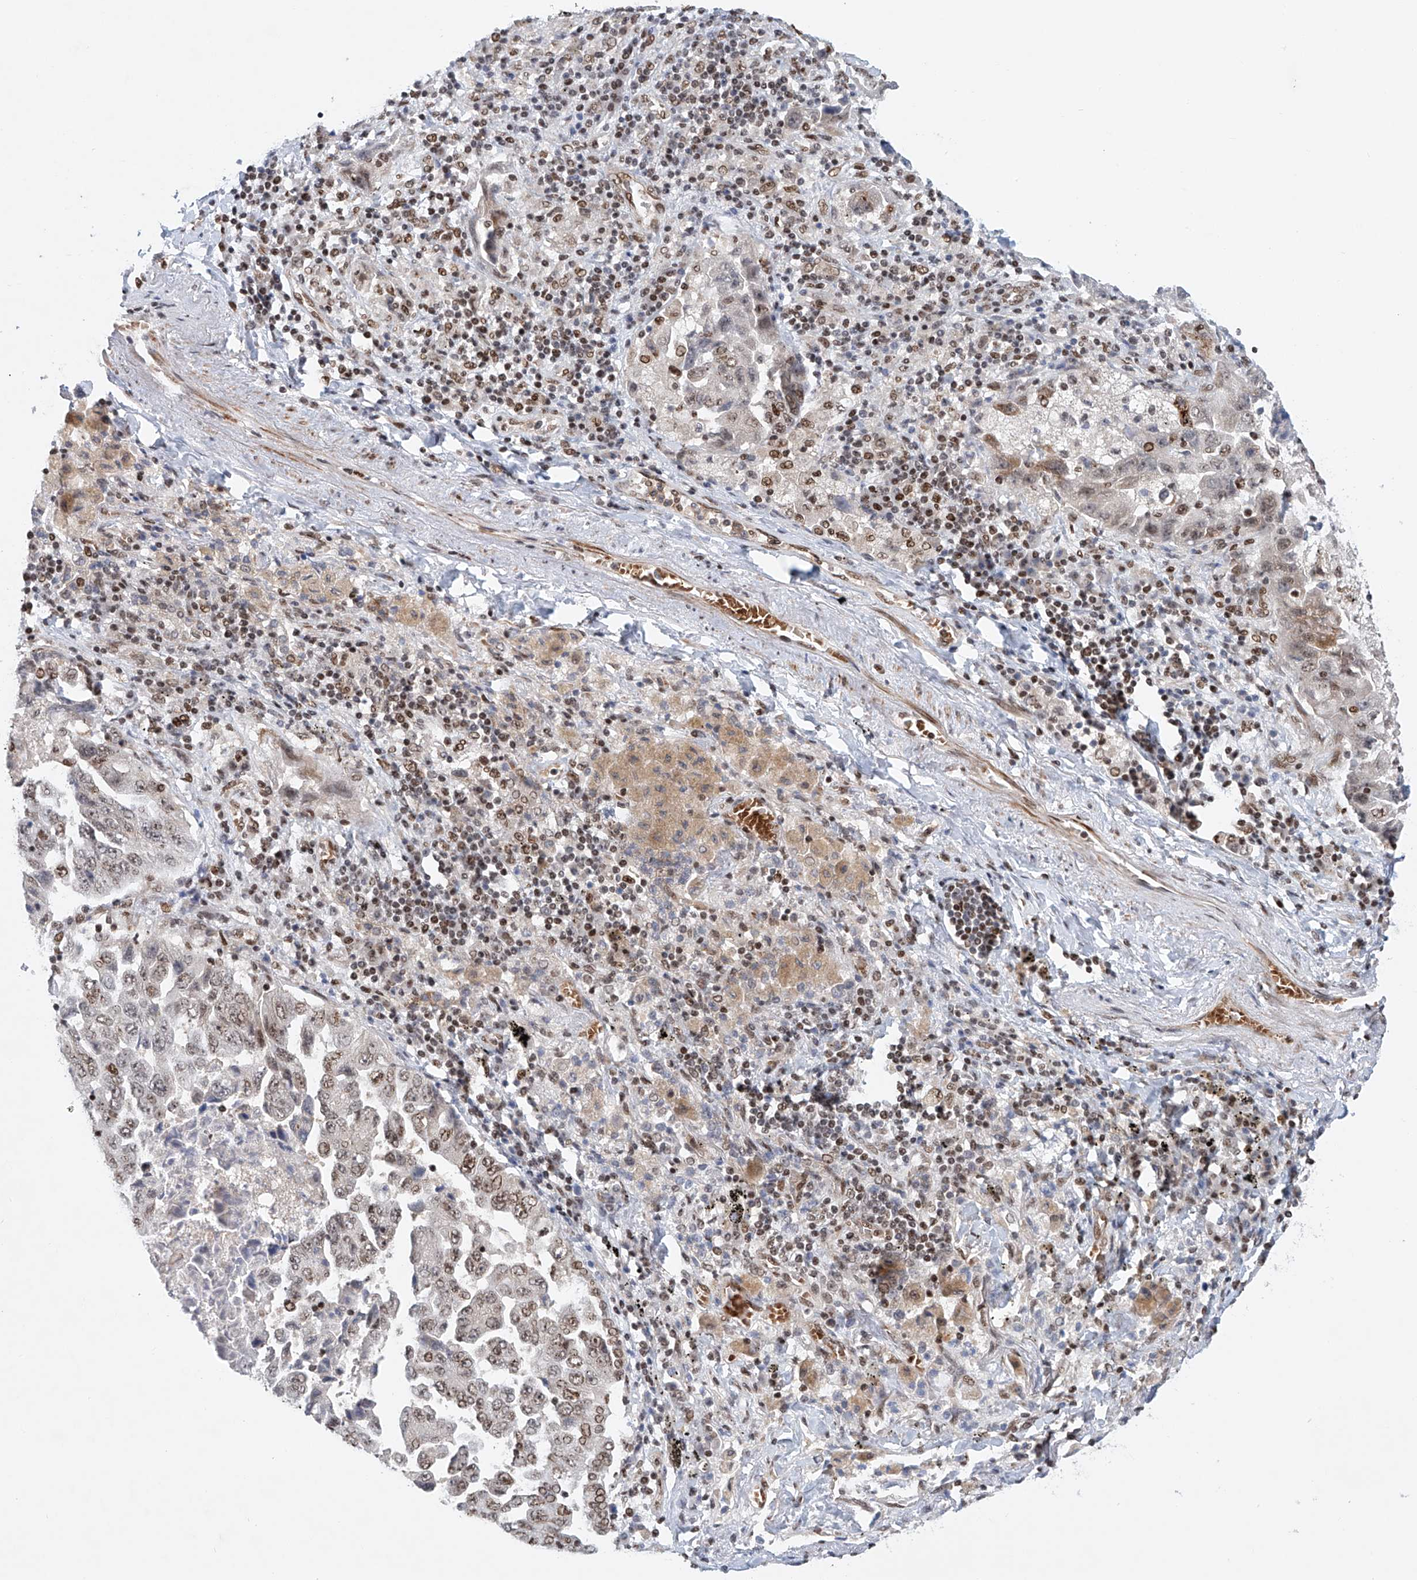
{"staining": {"intensity": "moderate", "quantity": "25%-75%", "location": "nuclear"}, "tissue": "lung cancer", "cell_type": "Tumor cells", "image_type": "cancer", "snomed": [{"axis": "morphology", "description": "Adenocarcinoma, NOS"}, {"axis": "topography", "description": "Lung"}], "caption": "Protein analysis of lung adenocarcinoma tissue reveals moderate nuclear staining in about 25%-75% of tumor cells. The protein is shown in brown color, while the nuclei are stained blue.", "gene": "ZNF470", "patient": {"sex": "female", "age": 51}}